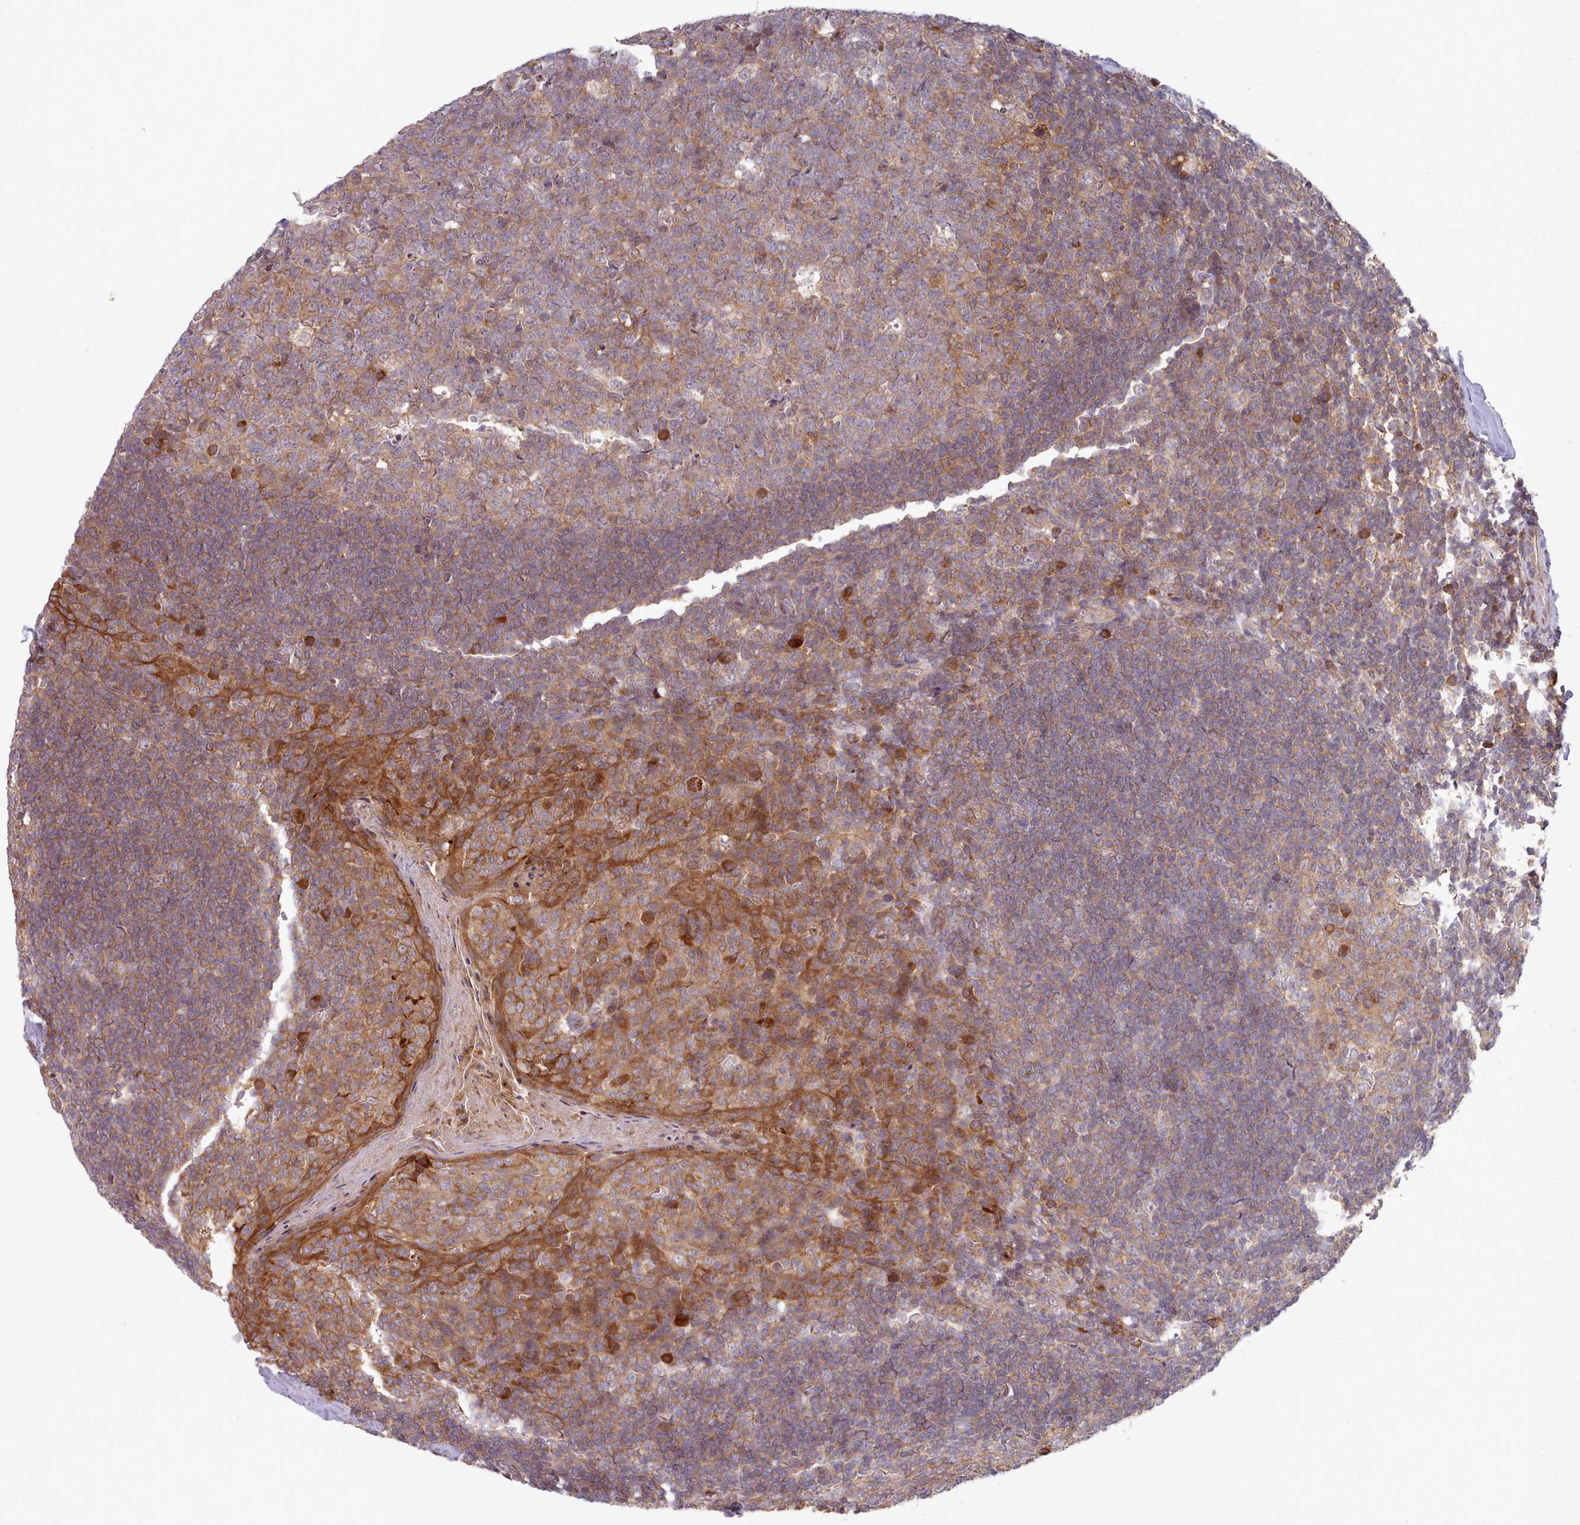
{"staining": {"intensity": "moderate", "quantity": "25%-75%", "location": "cytoplasmic/membranous"}, "tissue": "tonsil", "cell_type": "Germinal center cells", "image_type": "normal", "snomed": [{"axis": "morphology", "description": "Normal tissue, NOS"}, {"axis": "topography", "description": "Tonsil"}], "caption": "Protein expression analysis of unremarkable human tonsil reveals moderate cytoplasmic/membranous staining in approximately 25%-75% of germinal center cells. (brown staining indicates protein expression, while blue staining denotes nuclei).", "gene": "TRIM26", "patient": {"sex": "male", "age": 27}}